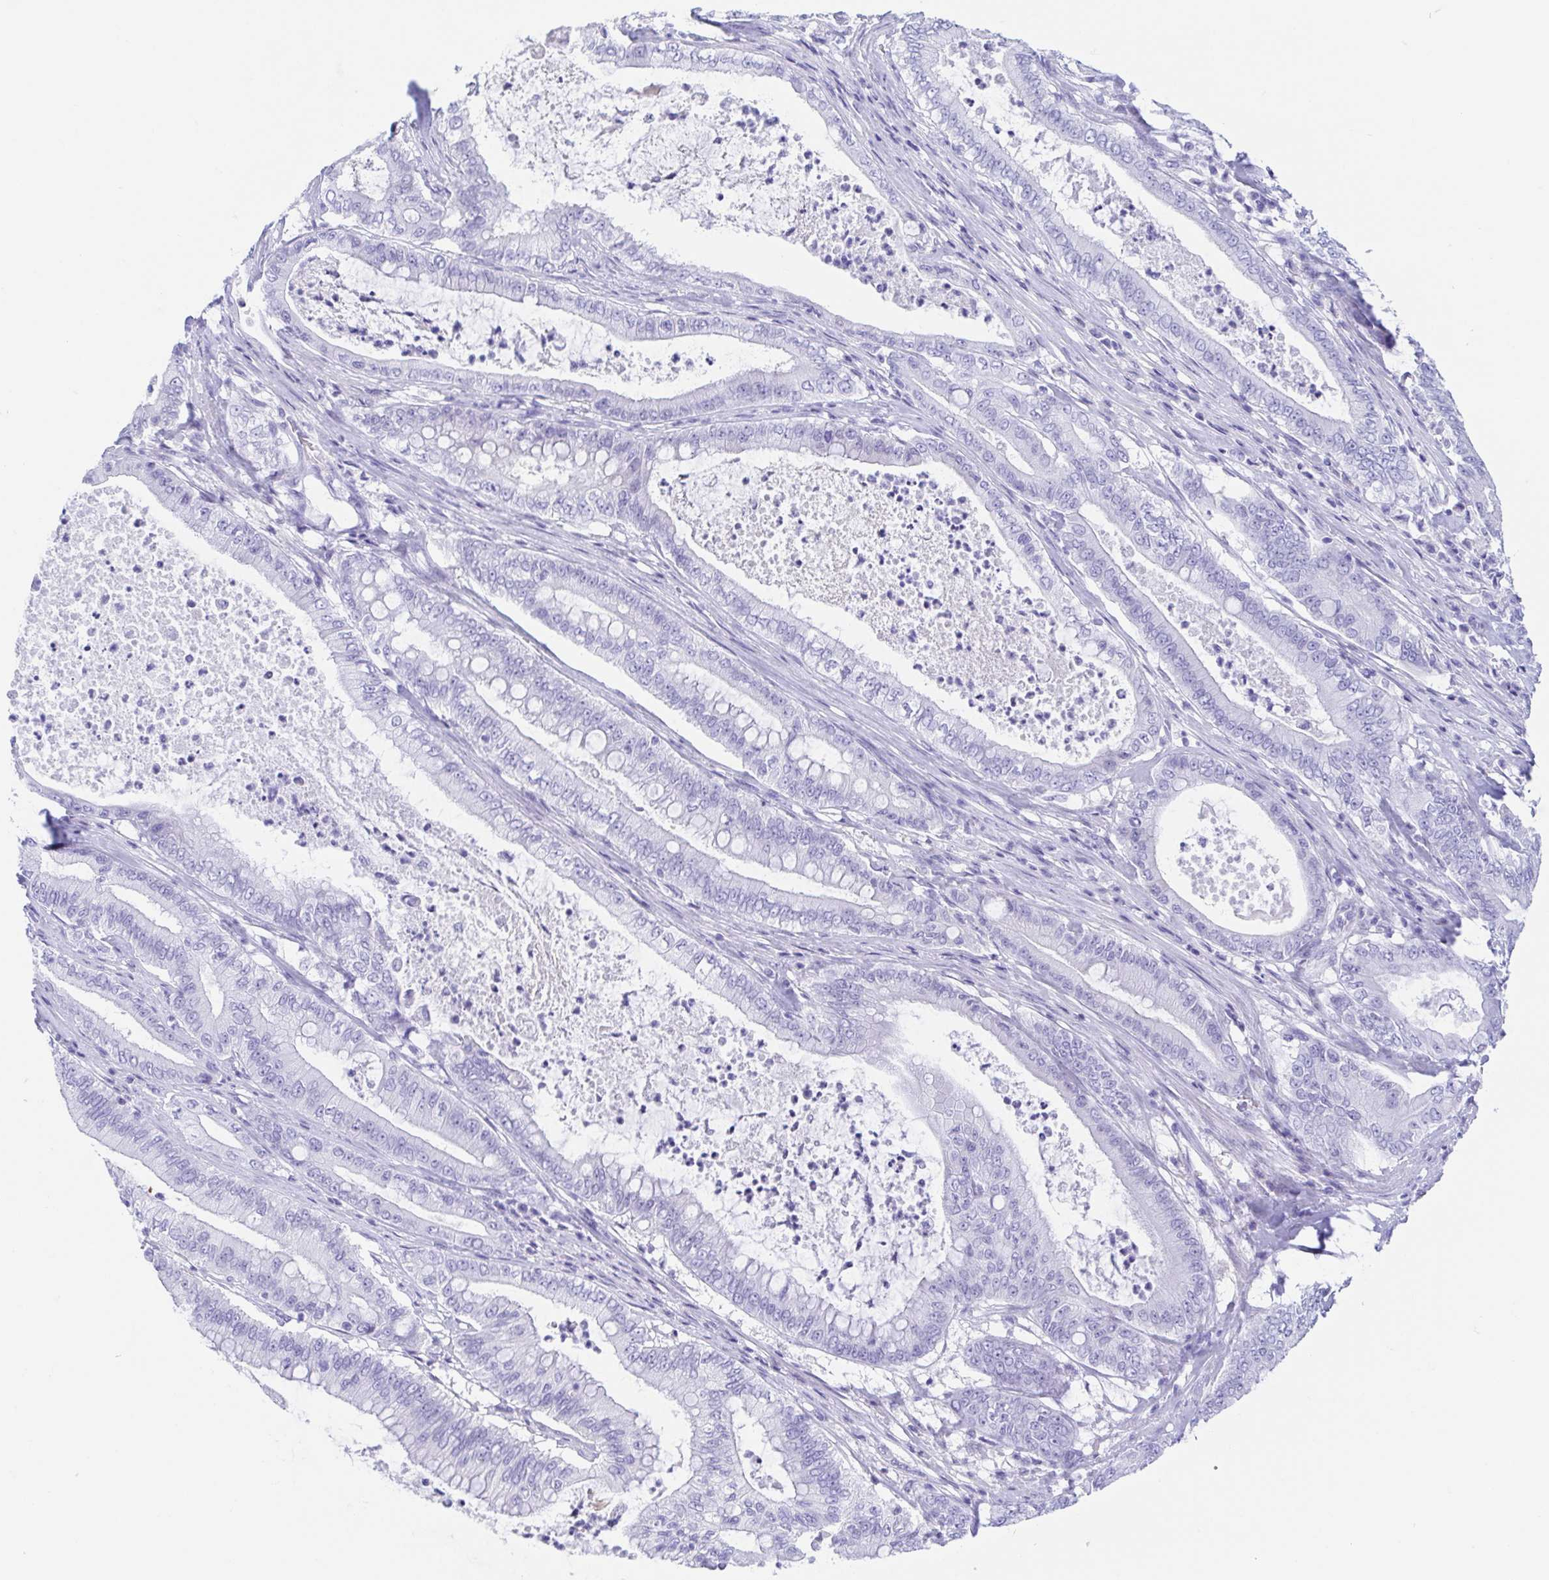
{"staining": {"intensity": "negative", "quantity": "none", "location": "none"}, "tissue": "pancreatic cancer", "cell_type": "Tumor cells", "image_type": "cancer", "snomed": [{"axis": "morphology", "description": "Adenocarcinoma, NOS"}, {"axis": "topography", "description": "Pancreas"}], "caption": "IHC photomicrograph of neoplastic tissue: adenocarcinoma (pancreatic) stained with DAB demonstrates no significant protein staining in tumor cells.", "gene": "GKN1", "patient": {"sex": "male", "age": 71}}